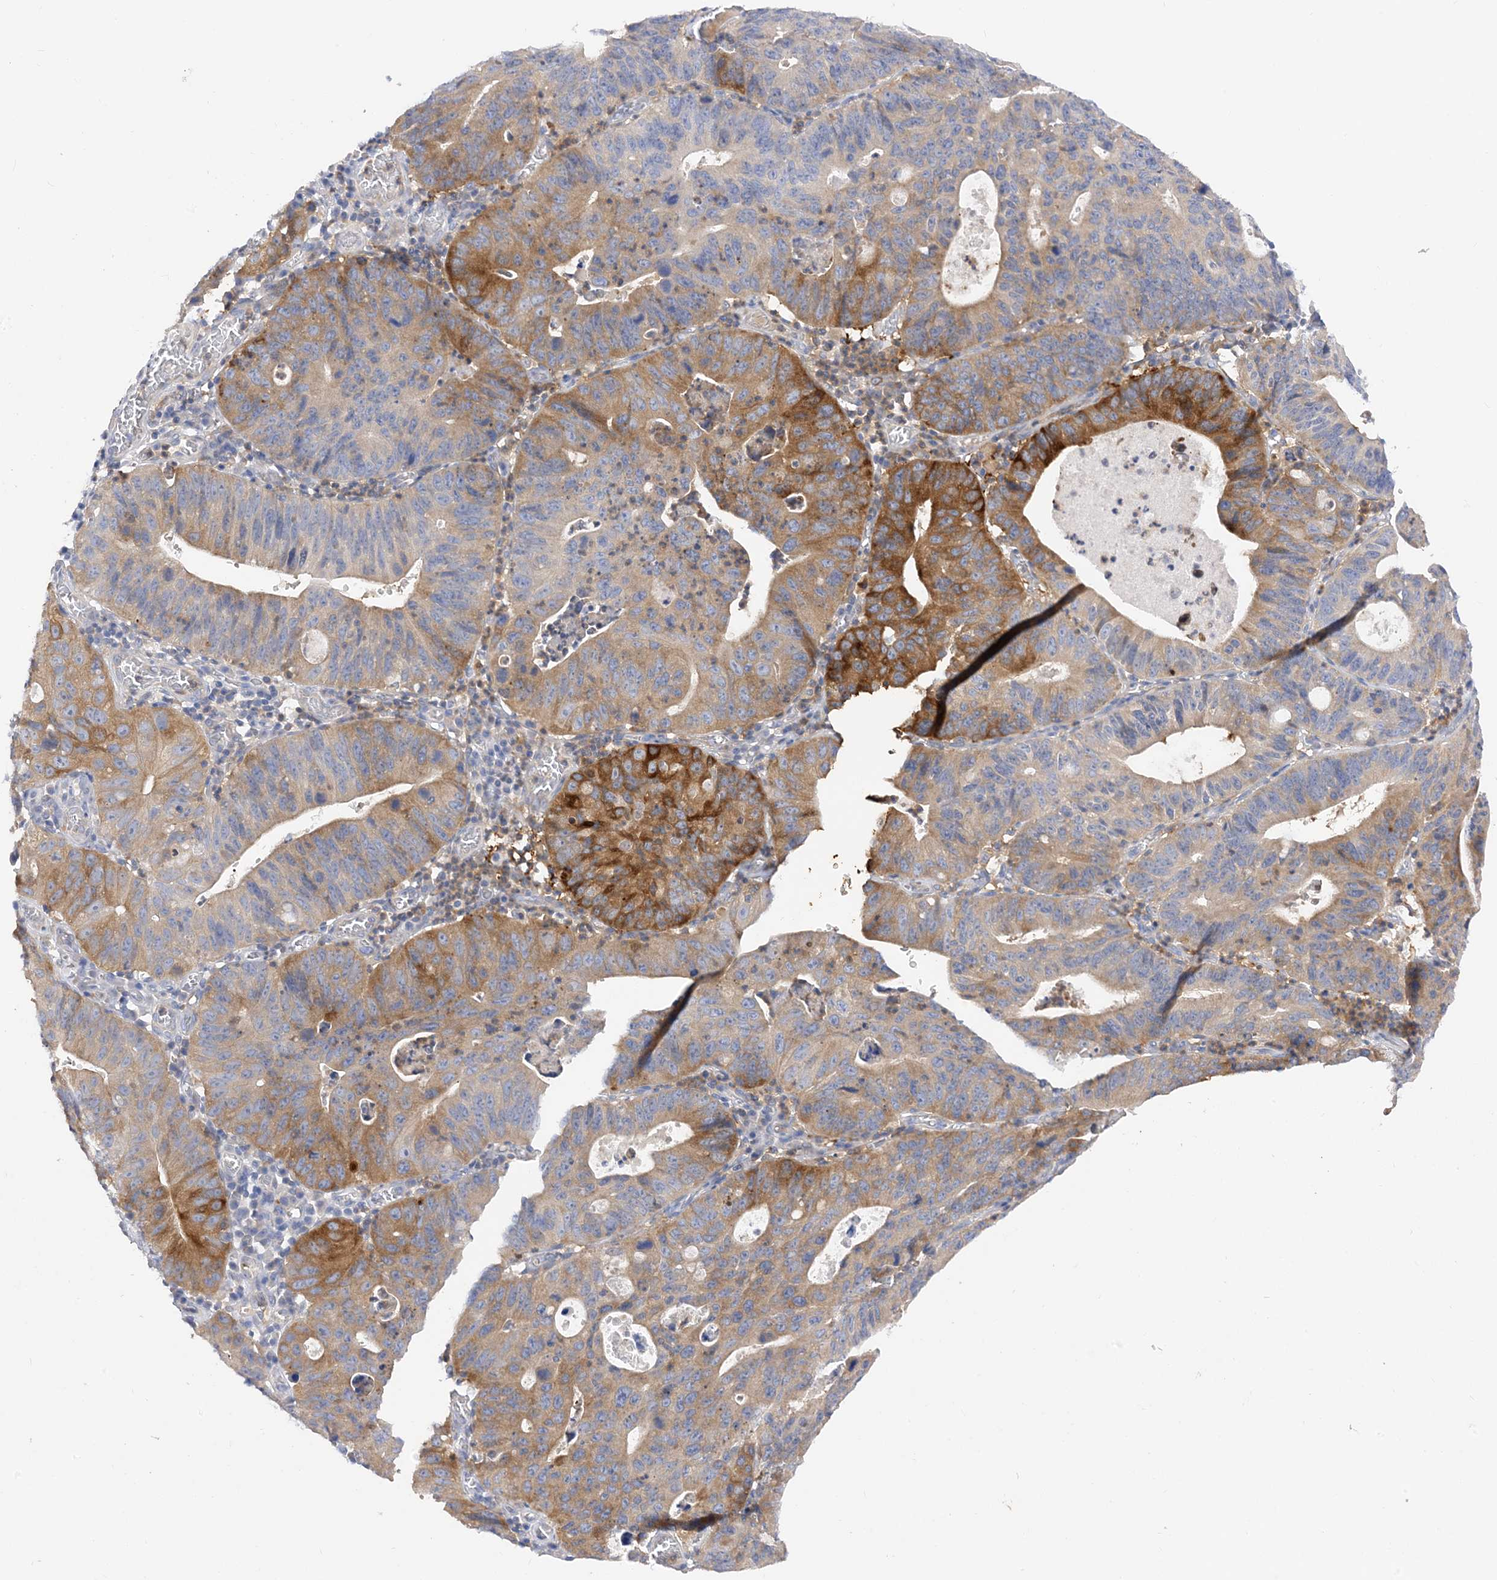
{"staining": {"intensity": "strong", "quantity": "<25%", "location": "cytoplasmic/membranous"}, "tissue": "stomach cancer", "cell_type": "Tumor cells", "image_type": "cancer", "snomed": [{"axis": "morphology", "description": "Adenocarcinoma, NOS"}, {"axis": "topography", "description": "Stomach"}], "caption": "DAB immunohistochemical staining of human adenocarcinoma (stomach) exhibits strong cytoplasmic/membranous protein staining in approximately <25% of tumor cells. (Stains: DAB in brown, nuclei in blue, Microscopy: brightfield microscopy at high magnification).", "gene": "ARV1", "patient": {"sex": "male", "age": 59}}